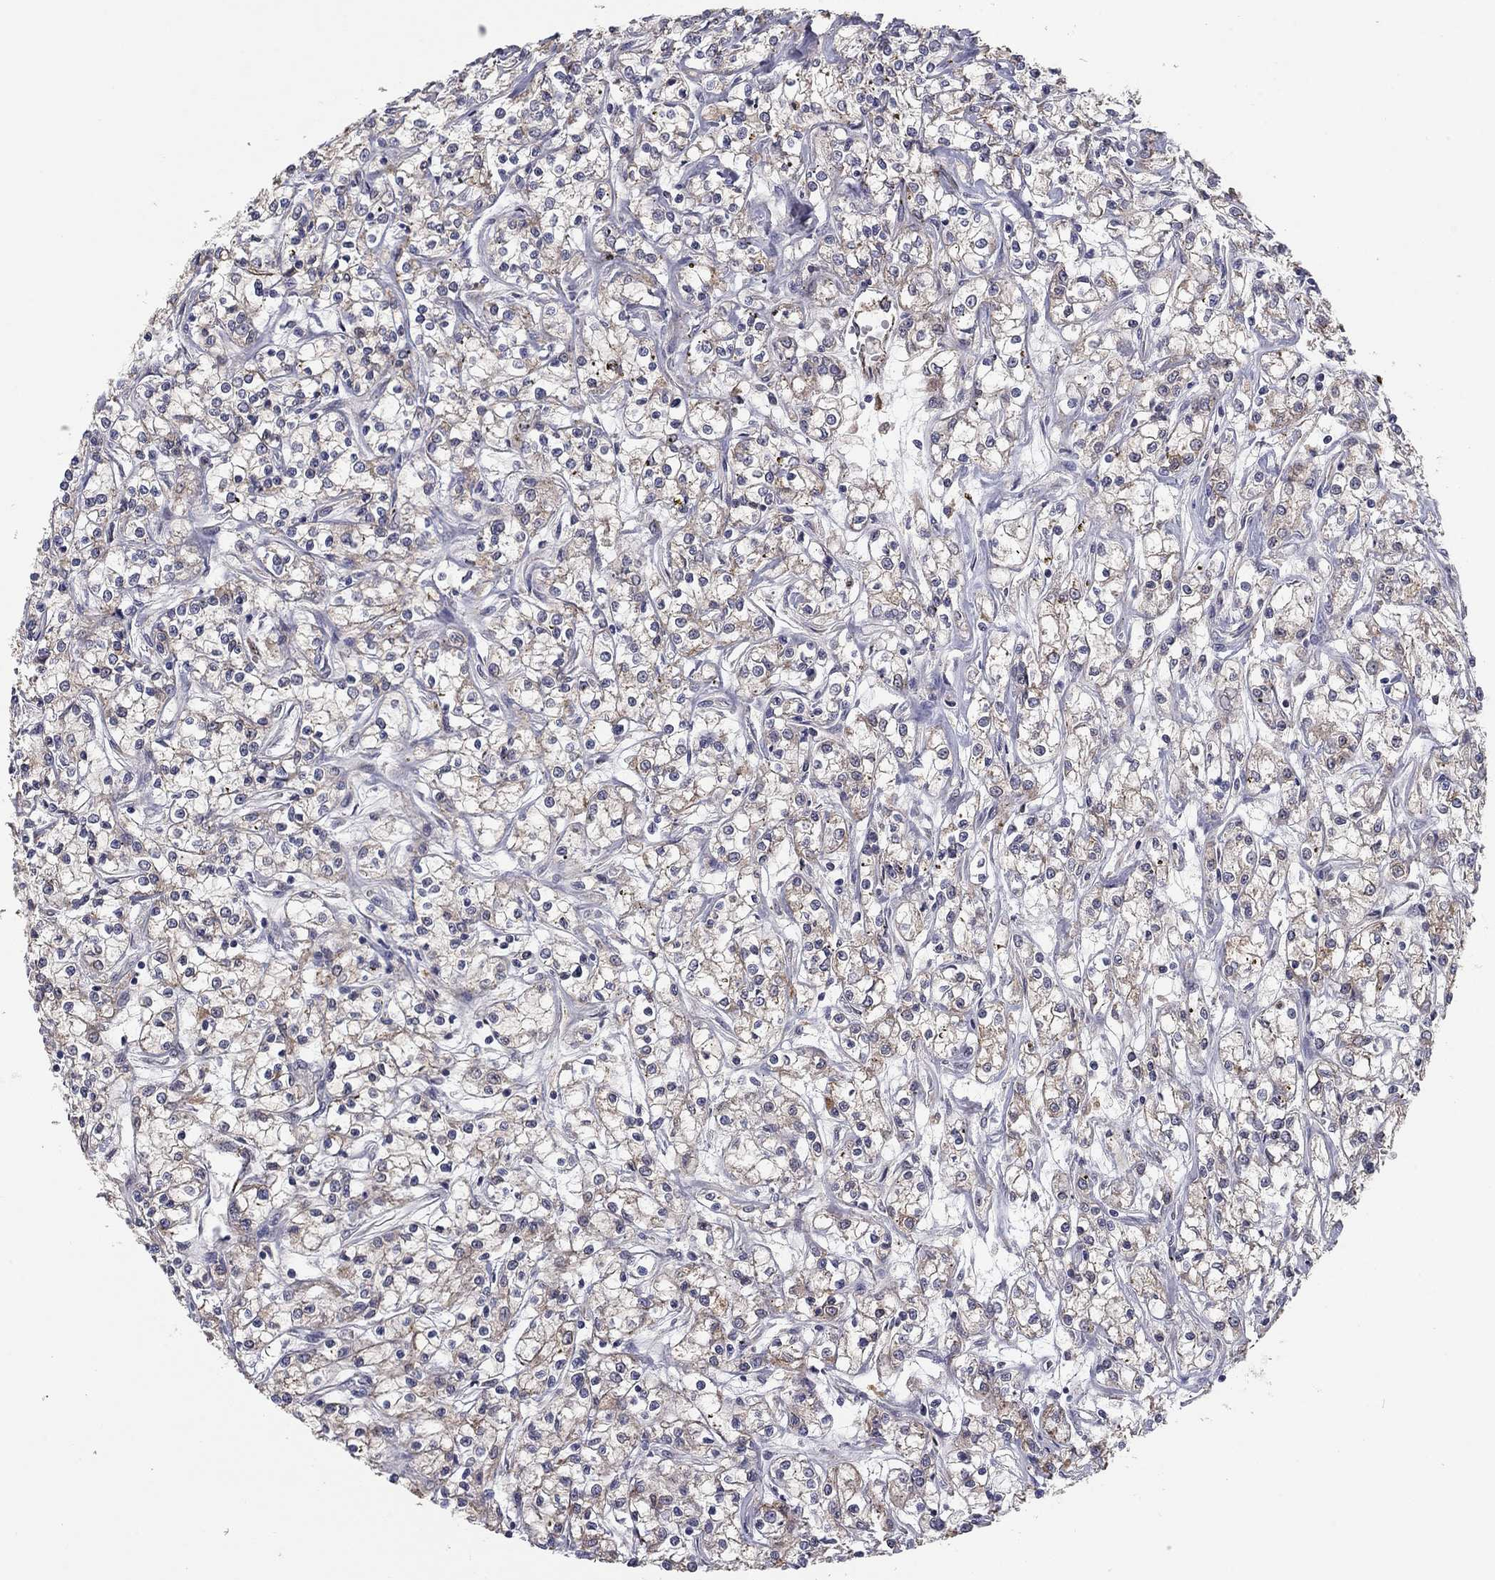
{"staining": {"intensity": "weak", "quantity": "25%-75%", "location": "cytoplasmic/membranous"}, "tissue": "renal cancer", "cell_type": "Tumor cells", "image_type": "cancer", "snomed": [{"axis": "morphology", "description": "Adenocarcinoma, NOS"}, {"axis": "topography", "description": "Kidney"}], "caption": "Brown immunohistochemical staining in human renal cancer (adenocarcinoma) demonstrates weak cytoplasmic/membranous expression in approximately 25%-75% of tumor cells.", "gene": "YIF1A", "patient": {"sex": "female", "age": 59}}